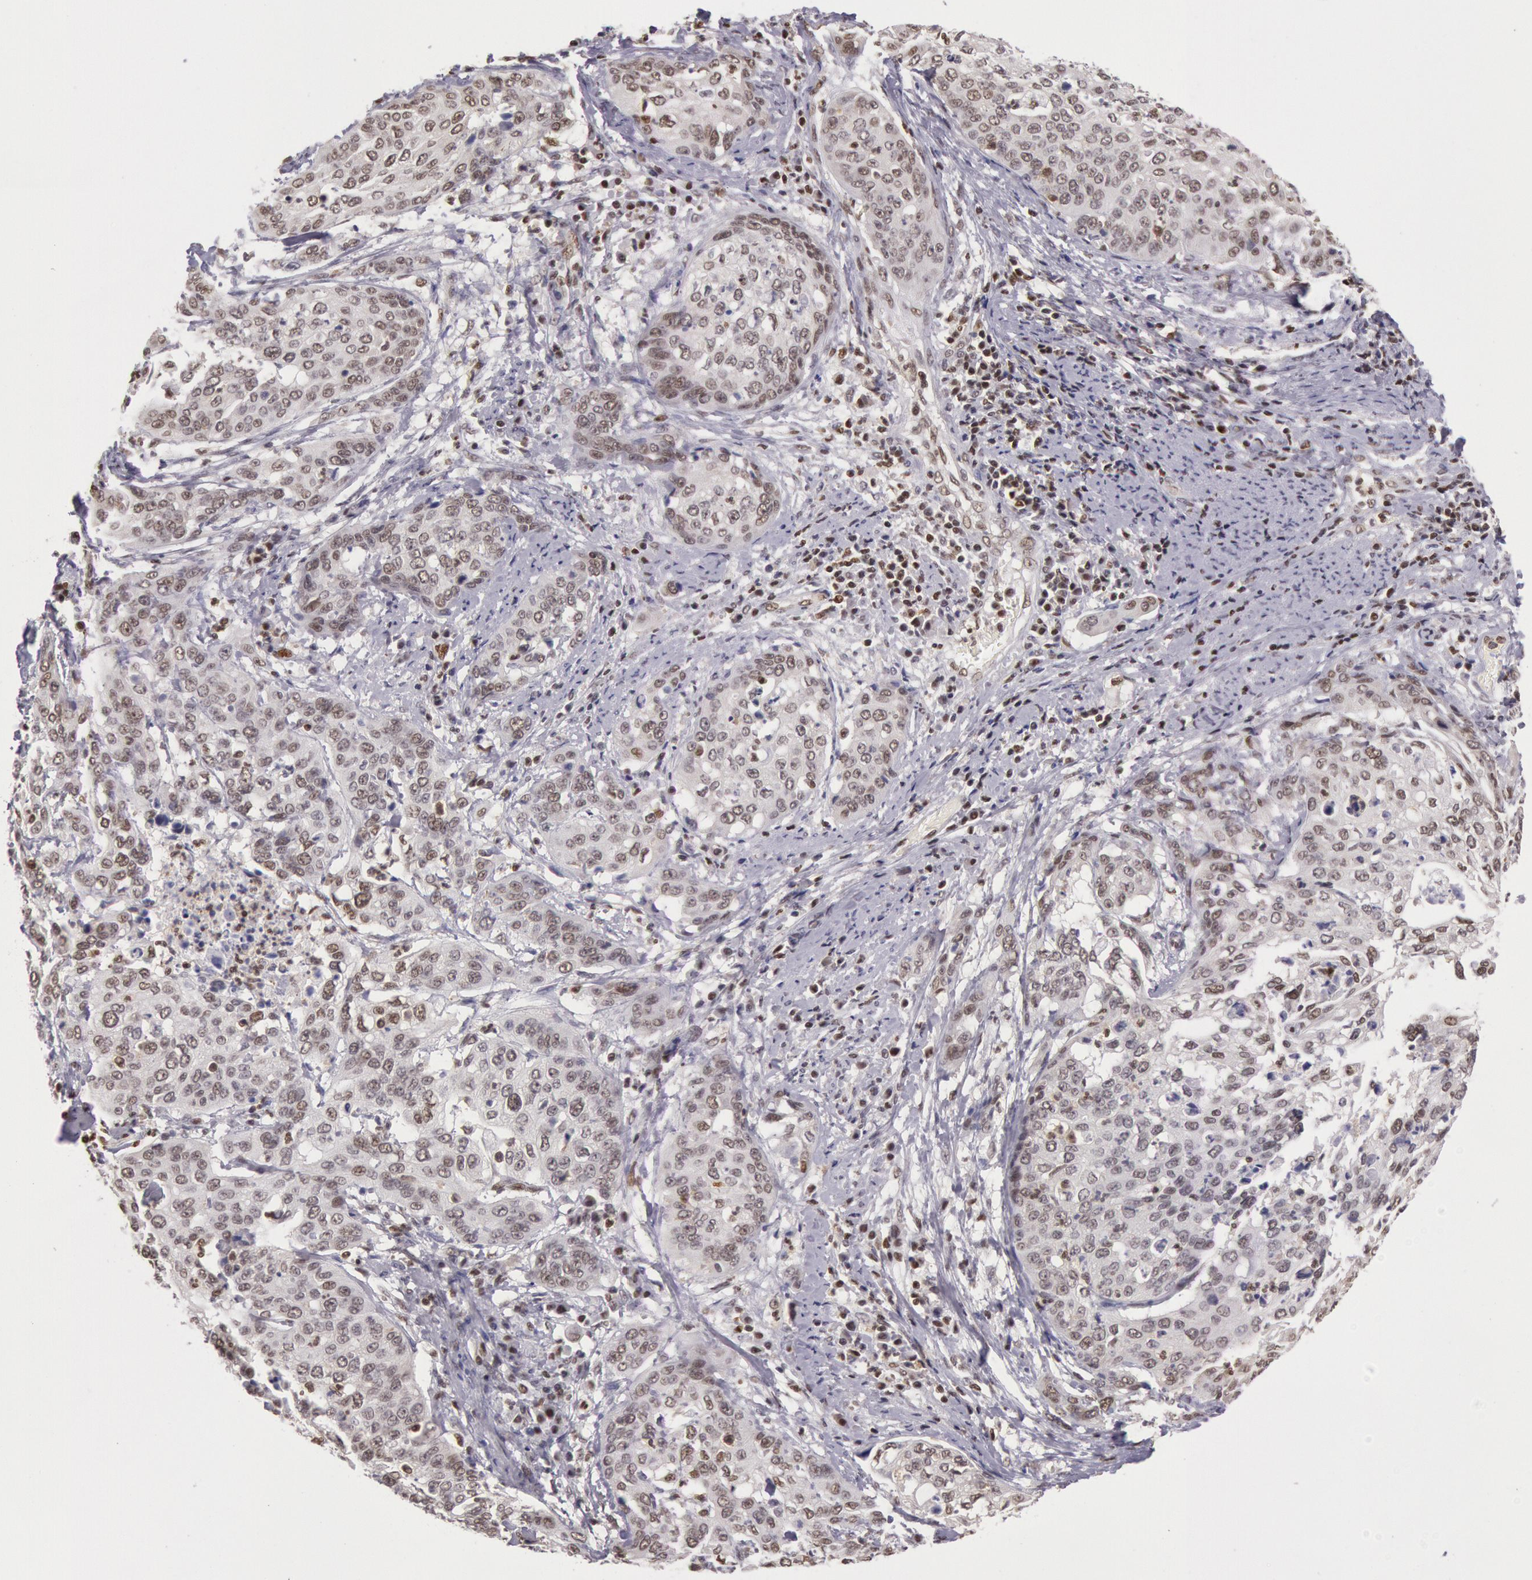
{"staining": {"intensity": "weak", "quantity": ">75%", "location": "nuclear"}, "tissue": "cervical cancer", "cell_type": "Tumor cells", "image_type": "cancer", "snomed": [{"axis": "morphology", "description": "Squamous cell carcinoma, NOS"}, {"axis": "topography", "description": "Cervix"}], "caption": "High-magnification brightfield microscopy of squamous cell carcinoma (cervical) stained with DAB (brown) and counterstained with hematoxylin (blue). tumor cells exhibit weak nuclear staining is identified in approximately>75% of cells.", "gene": "ESS2", "patient": {"sex": "female", "age": 41}}